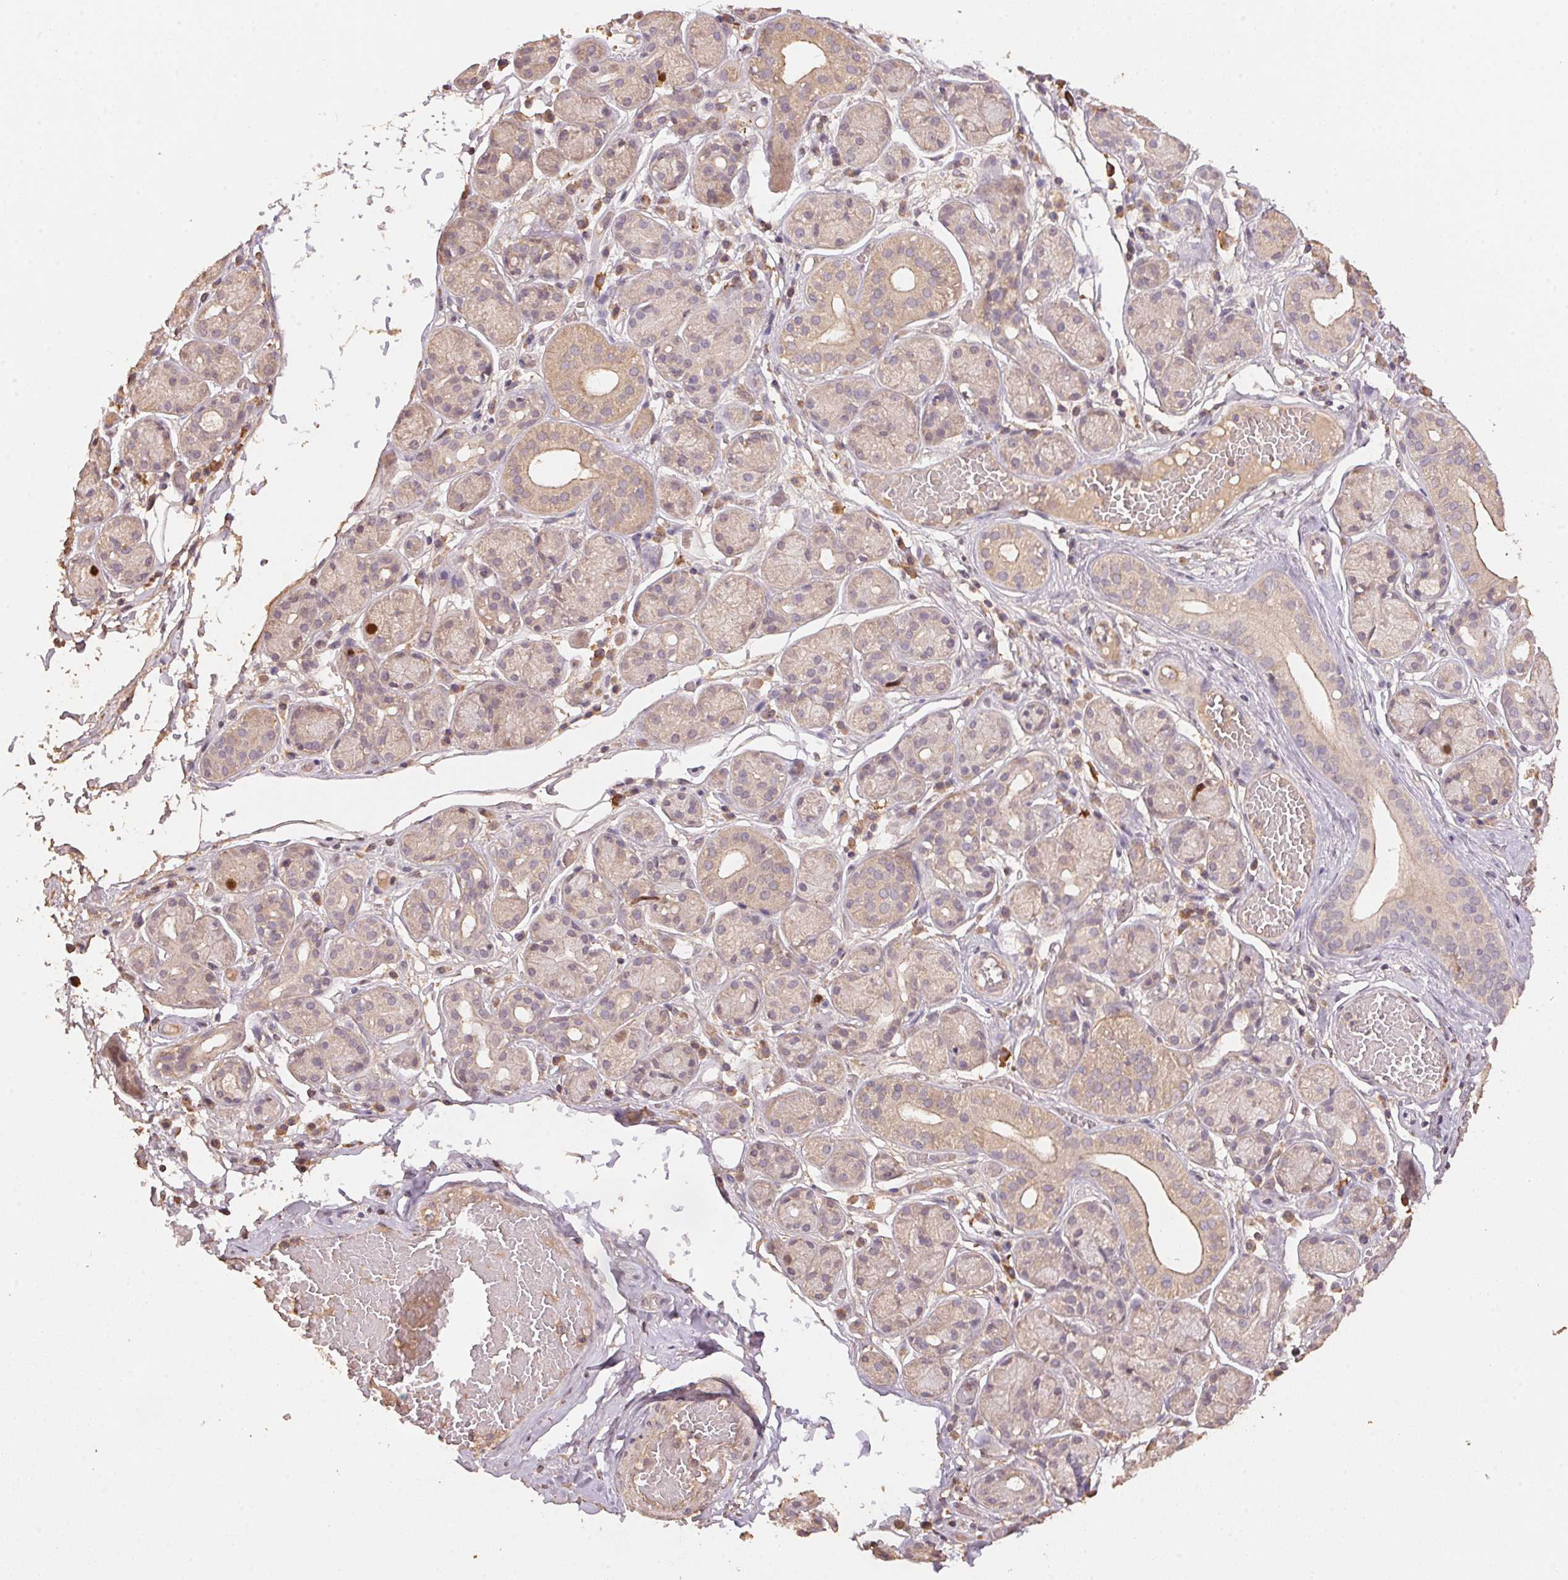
{"staining": {"intensity": "weak", "quantity": "<25%", "location": "cytoplasmic/membranous"}, "tissue": "salivary gland", "cell_type": "Glandular cells", "image_type": "normal", "snomed": [{"axis": "morphology", "description": "Normal tissue, NOS"}, {"axis": "topography", "description": "Salivary gland"}, {"axis": "topography", "description": "Peripheral nerve tissue"}], "caption": "The IHC image has no significant positivity in glandular cells of salivary gland. (Immunohistochemistry (ihc), brightfield microscopy, high magnification).", "gene": "CENPF", "patient": {"sex": "male", "age": 71}}